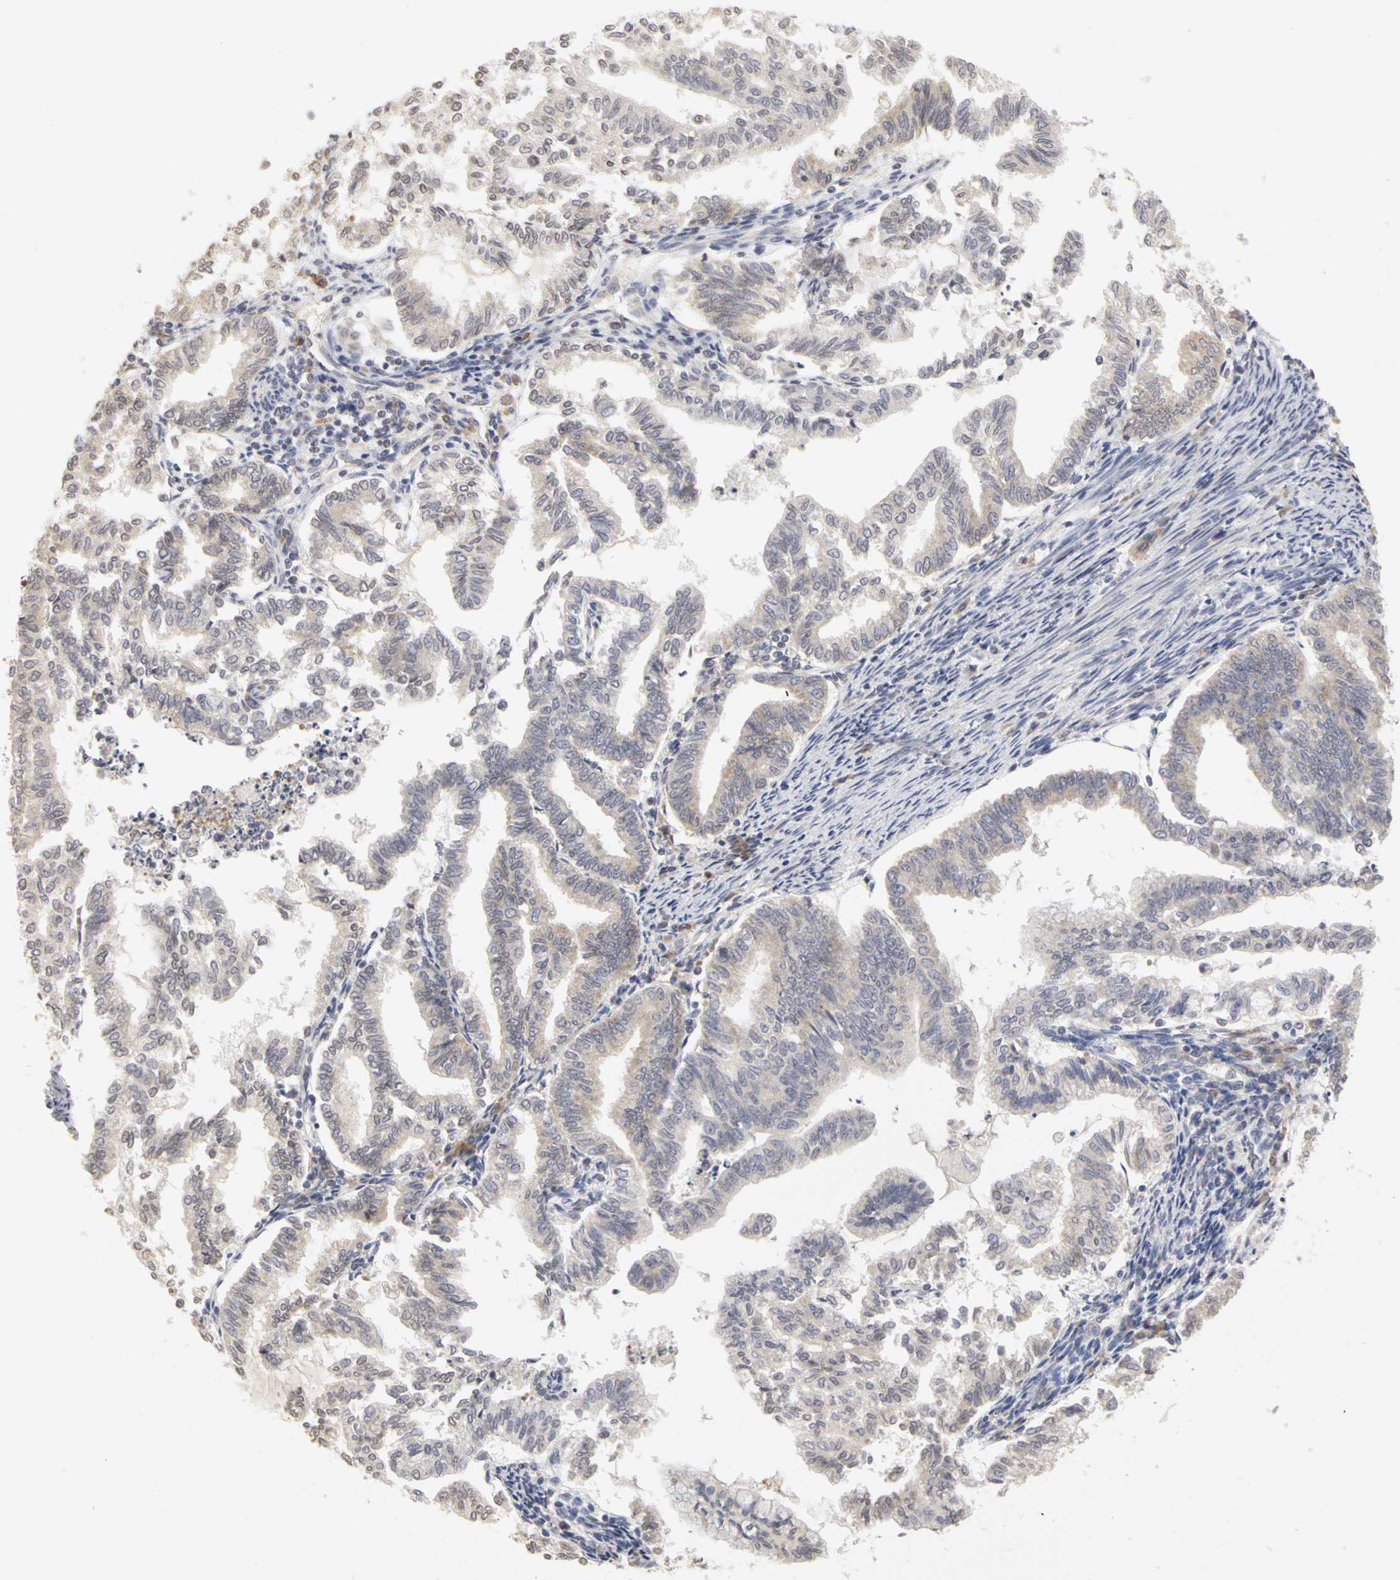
{"staining": {"intensity": "weak", "quantity": "25%-75%", "location": "cytoplasmic/membranous"}, "tissue": "endometrial cancer", "cell_type": "Tumor cells", "image_type": "cancer", "snomed": [{"axis": "morphology", "description": "Adenocarcinoma, NOS"}, {"axis": "topography", "description": "Endometrium"}], "caption": "Tumor cells show low levels of weak cytoplasmic/membranous positivity in about 25%-75% of cells in human adenocarcinoma (endometrial).", "gene": "IRAK1", "patient": {"sex": "female", "age": 79}}